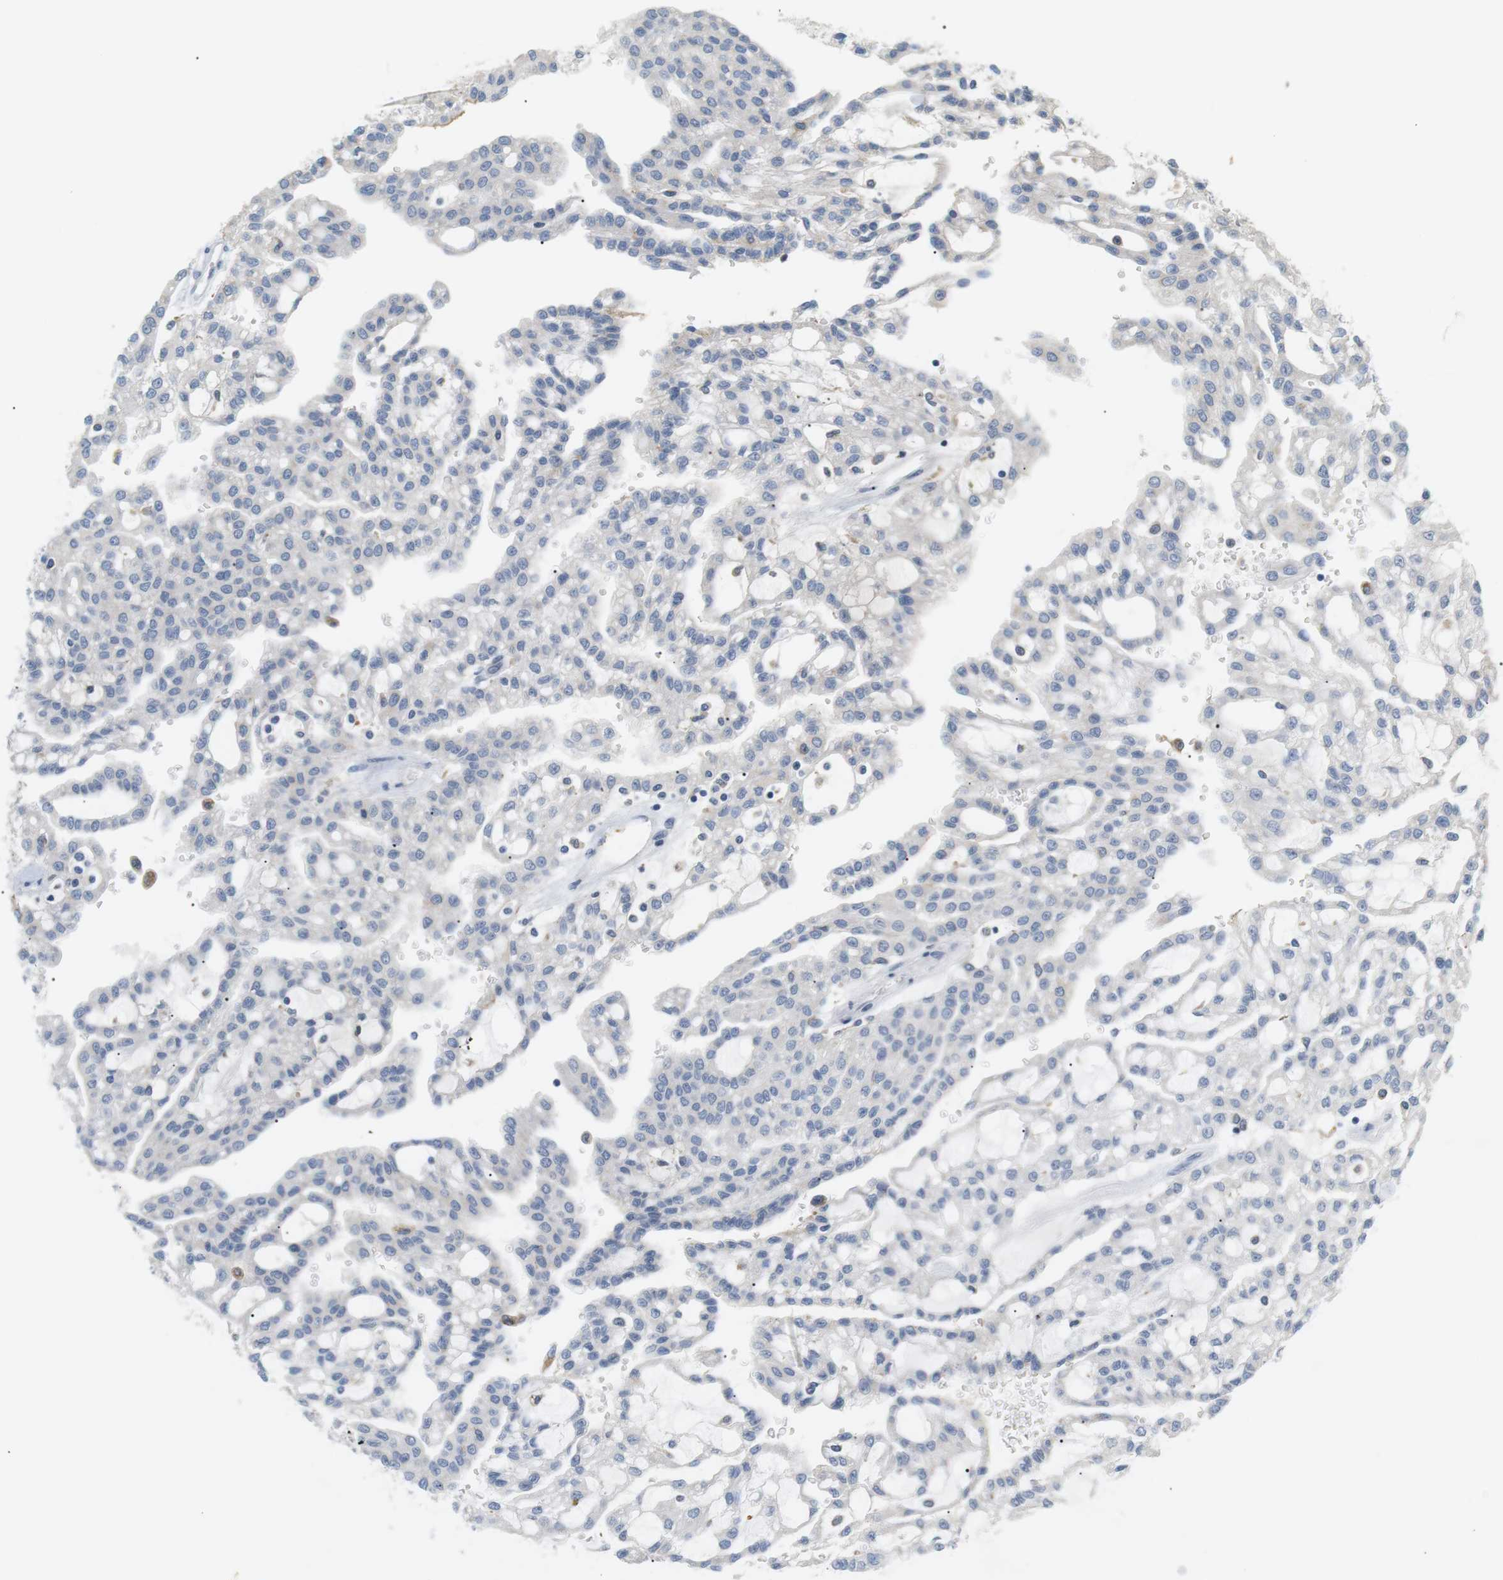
{"staining": {"intensity": "negative", "quantity": "none", "location": "none"}, "tissue": "renal cancer", "cell_type": "Tumor cells", "image_type": "cancer", "snomed": [{"axis": "morphology", "description": "Adenocarcinoma, NOS"}, {"axis": "topography", "description": "Kidney"}], "caption": "IHC image of human renal cancer stained for a protein (brown), which demonstrates no positivity in tumor cells.", "gene": "CD300E", "patient": {"sex": "male", "age": 63}}